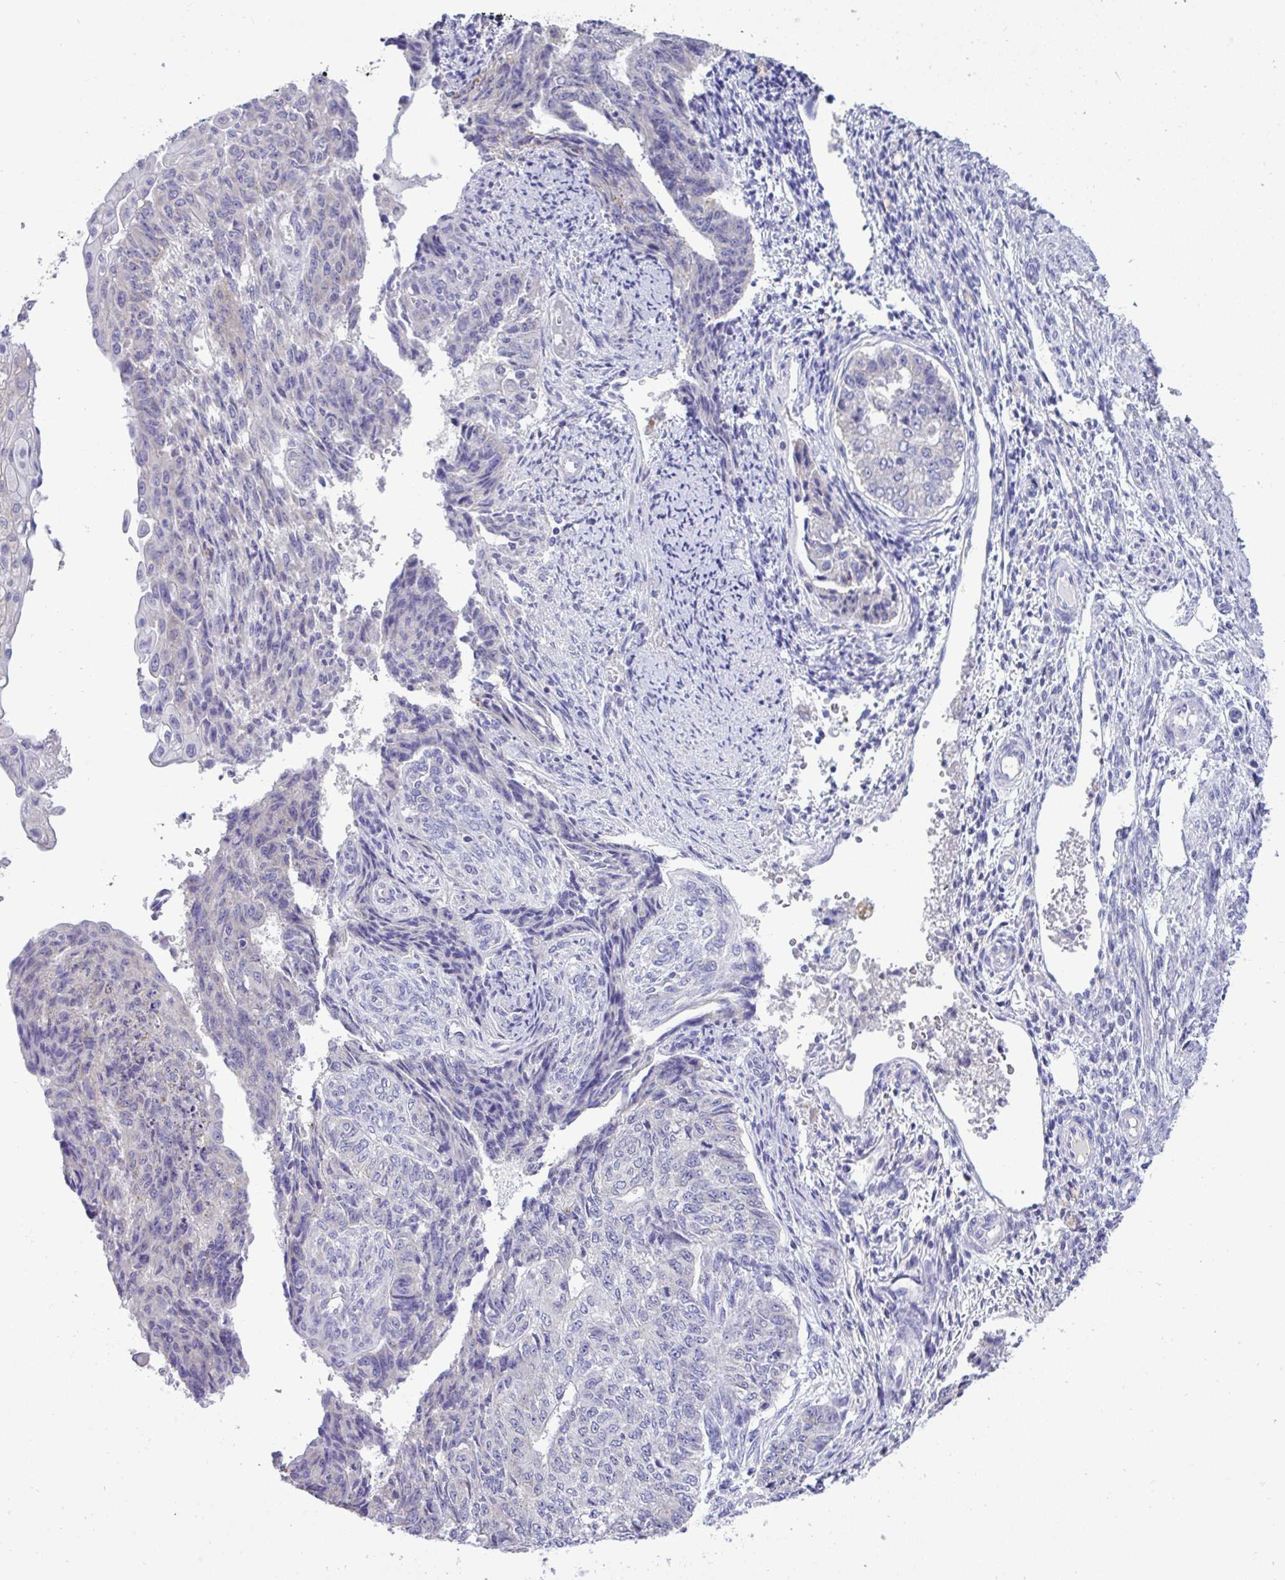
{"staining": {"intensity": "negative", "quantity": "none", "location": "none"}, "tissue": "endometrial cancer", "cell_type": "Tumor cells", "image_type": "cancer", "snomed": [{"axis": "morphology", "description": "Adenocarcinoma, NOS"}, {"axis": "topography", "description": "Endometrium"}], "caption": "Tumor cells show no significant protein expression in endometrial adenocarcinoma.", "gene": "ST8SIA2", "patient": {"sex": "female", "age": 32}}